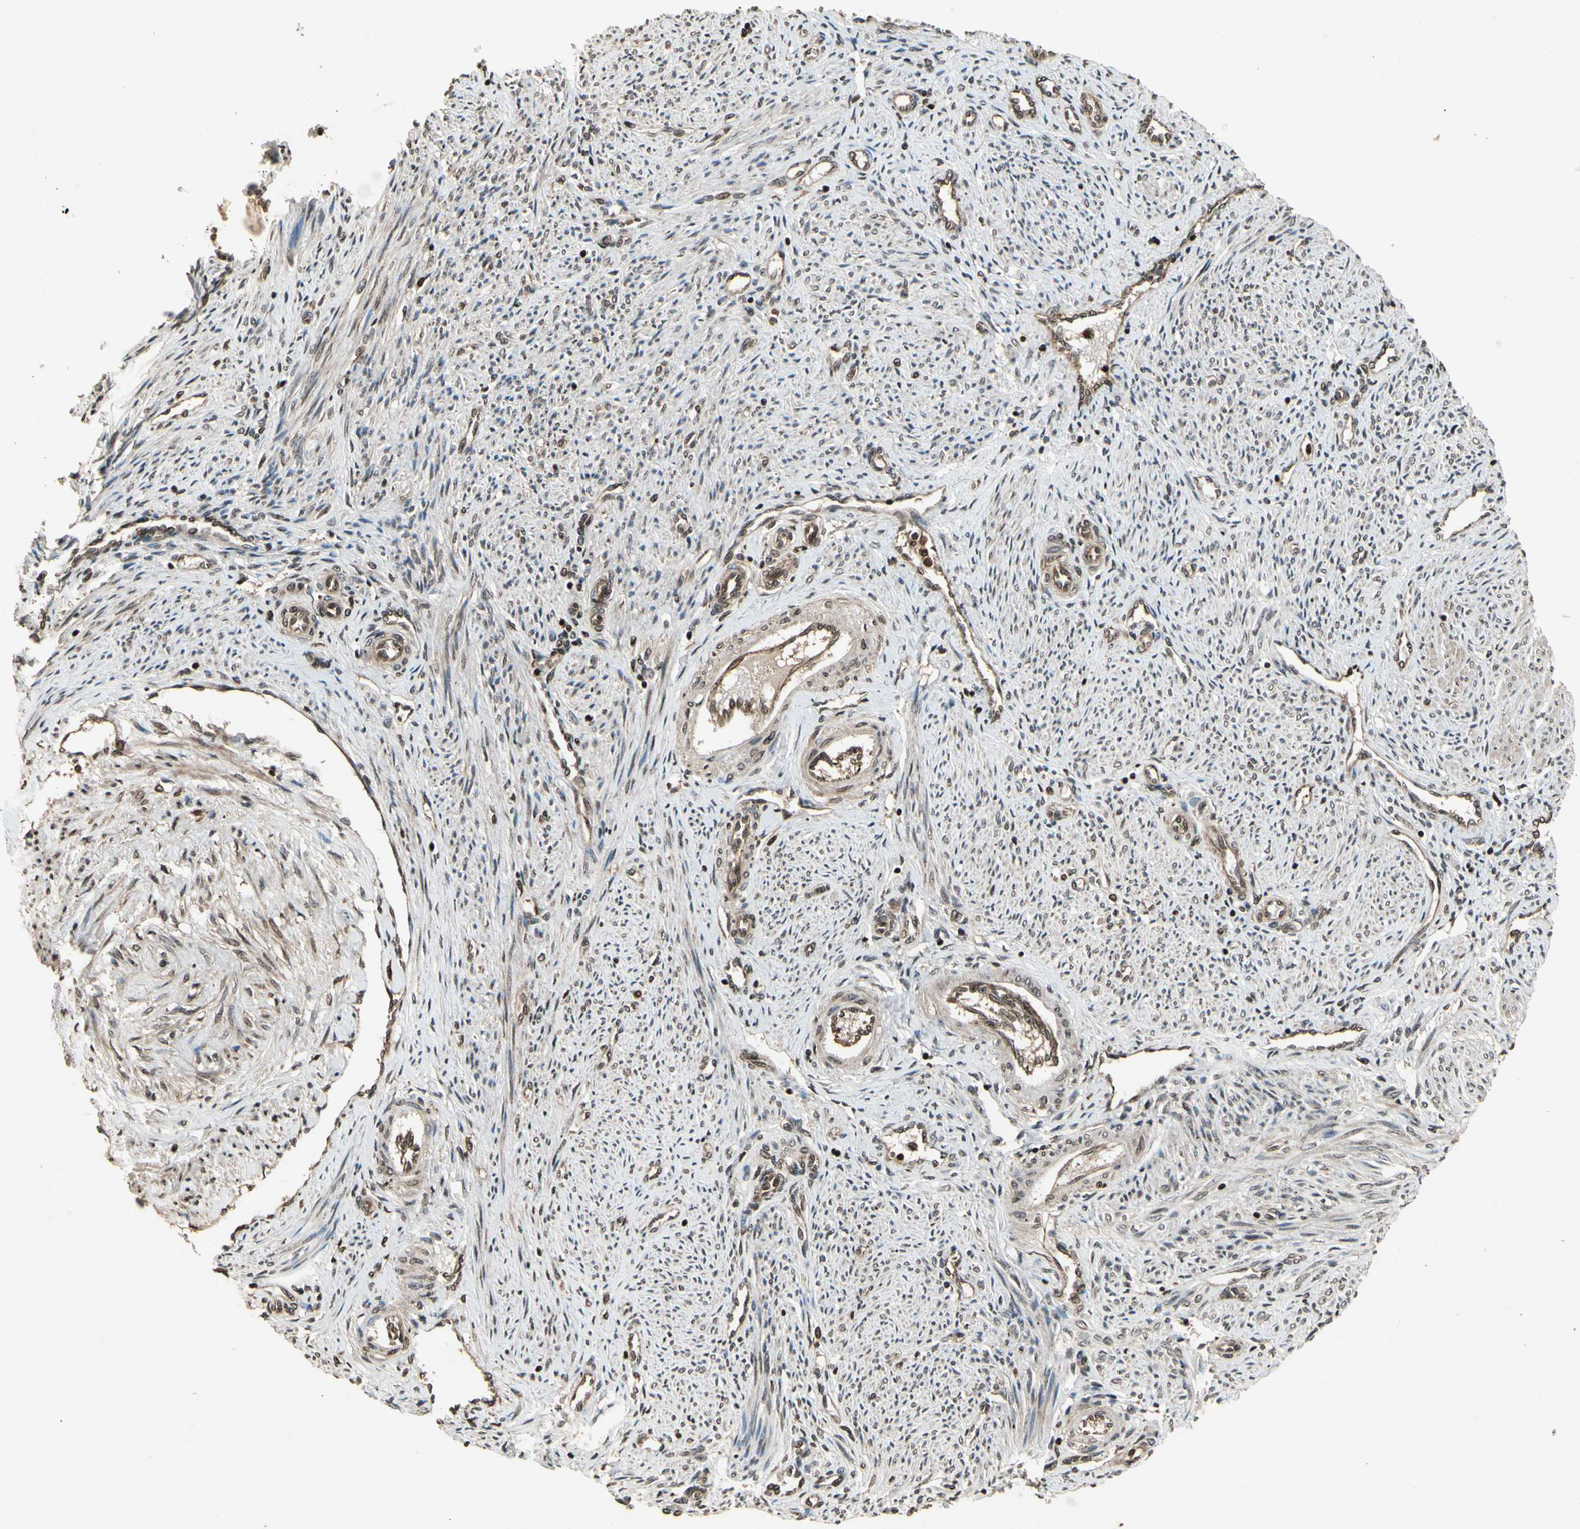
{"staining": {"intensity": "weak", "quantity": ">75%", "location": "cytoplasmic/membranous"}, "tissue": "endometrium", "cell_type": "Cells in endometrial stroma", "image_type": "normal", "snomed": [{"axis": "morphology", "description": "Normal tissue, NOS"}, {"axis": "topography", "description": "Endometrium"}], "caption": "Immunohistochemical staining of unremarkable endometrium shows >75% levels of weak cytoplasmic/membranous protein expression in approximately >75% of cells in endometrial stroma. Nuclei are stained in blue.", "gene": "GLRX", "patient": {"sex": "female", "age": 42}}